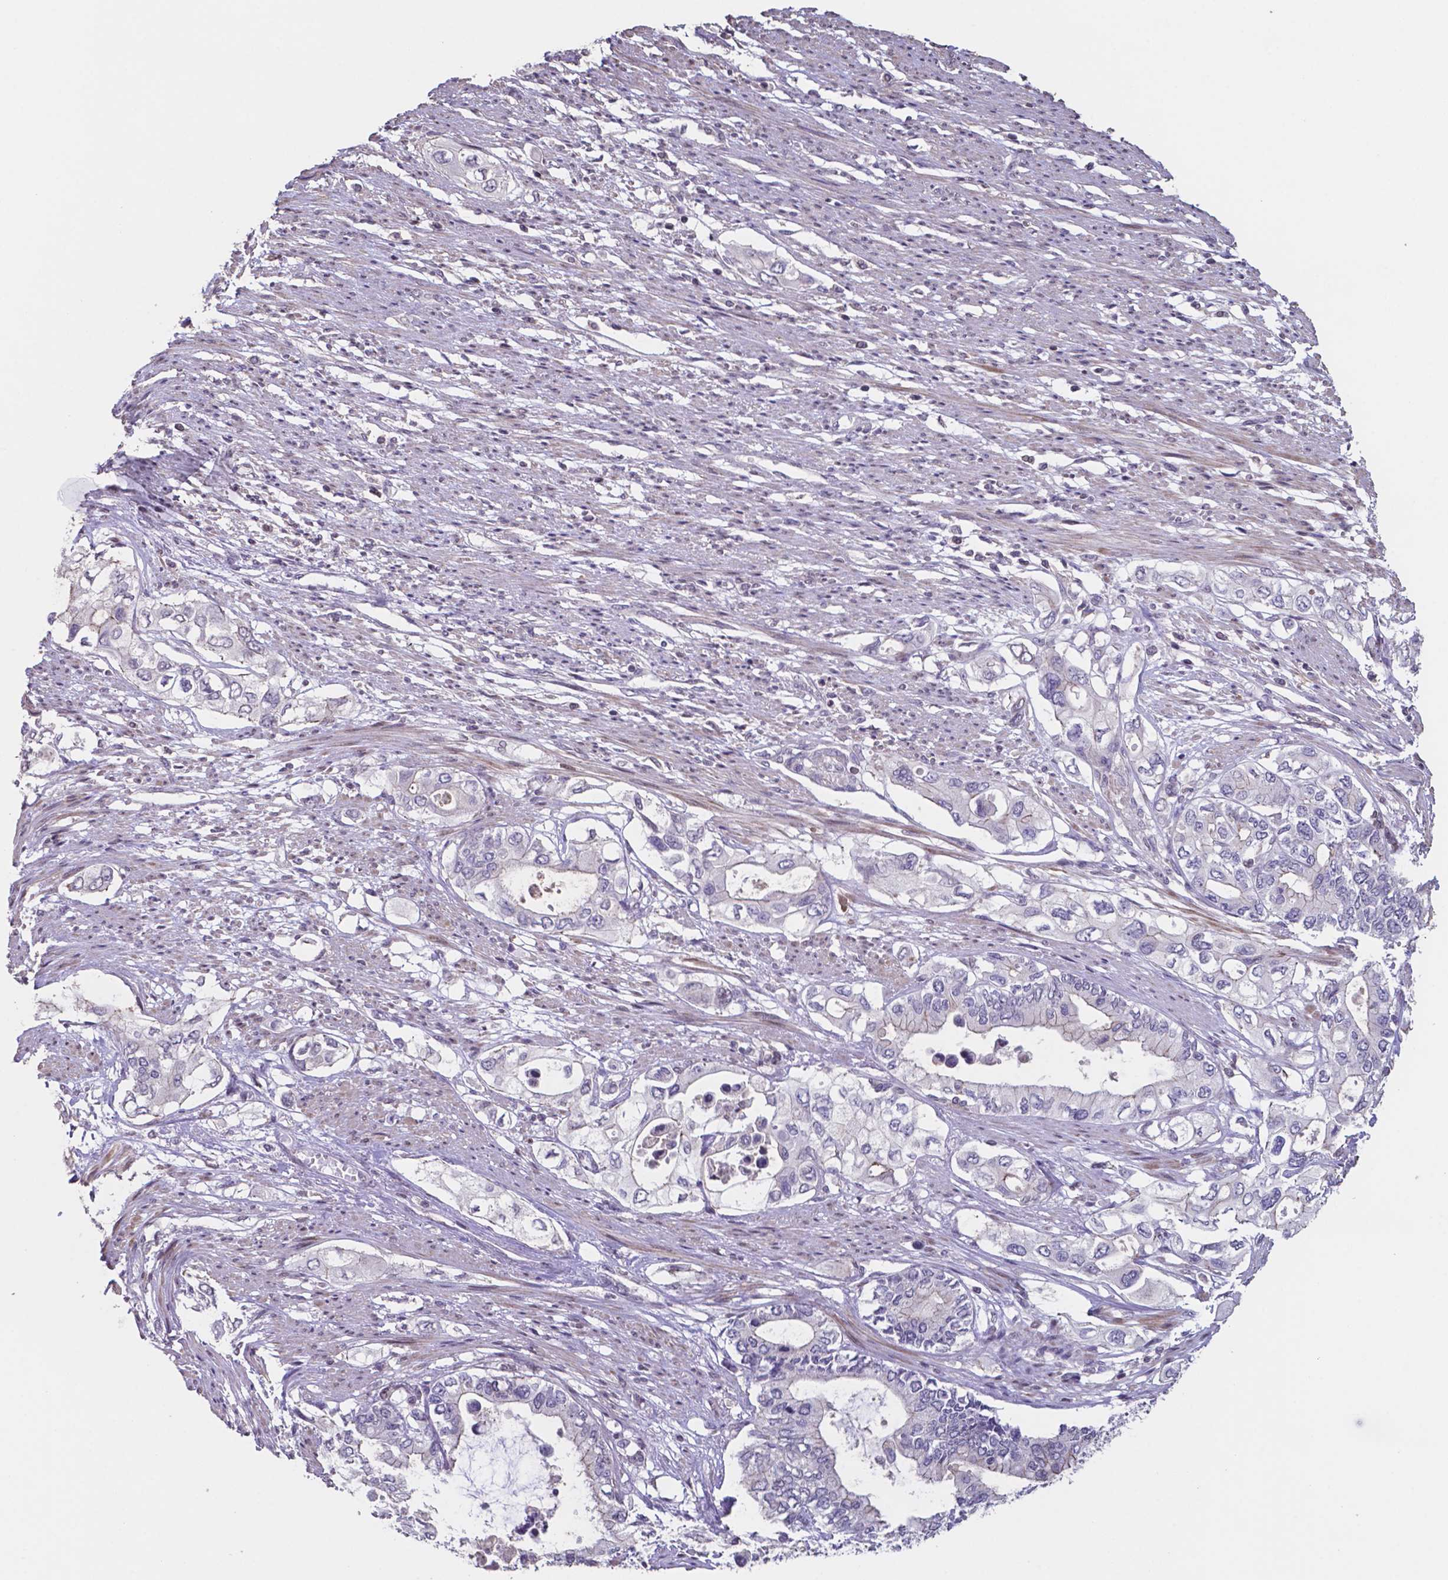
{"staining": {"intensity": "negative", "quantity": "none", "location": "none"}, "tissue": "pancreatic cancer", "cell_type": "Tumor cells", "image_type": "cancer", "snomed": [{"axis": "morphology", "description": "Adenocarcinoma, NOS"}, {"axis": "topography", "description": "Pancreas"}], "caption": "Immunohistochemical staining of pancreatic adenocarcinoma reveals no significant expression in tumor cells.", "gene": "MLC1", "patient": {"sex": "female", "age": 63}}